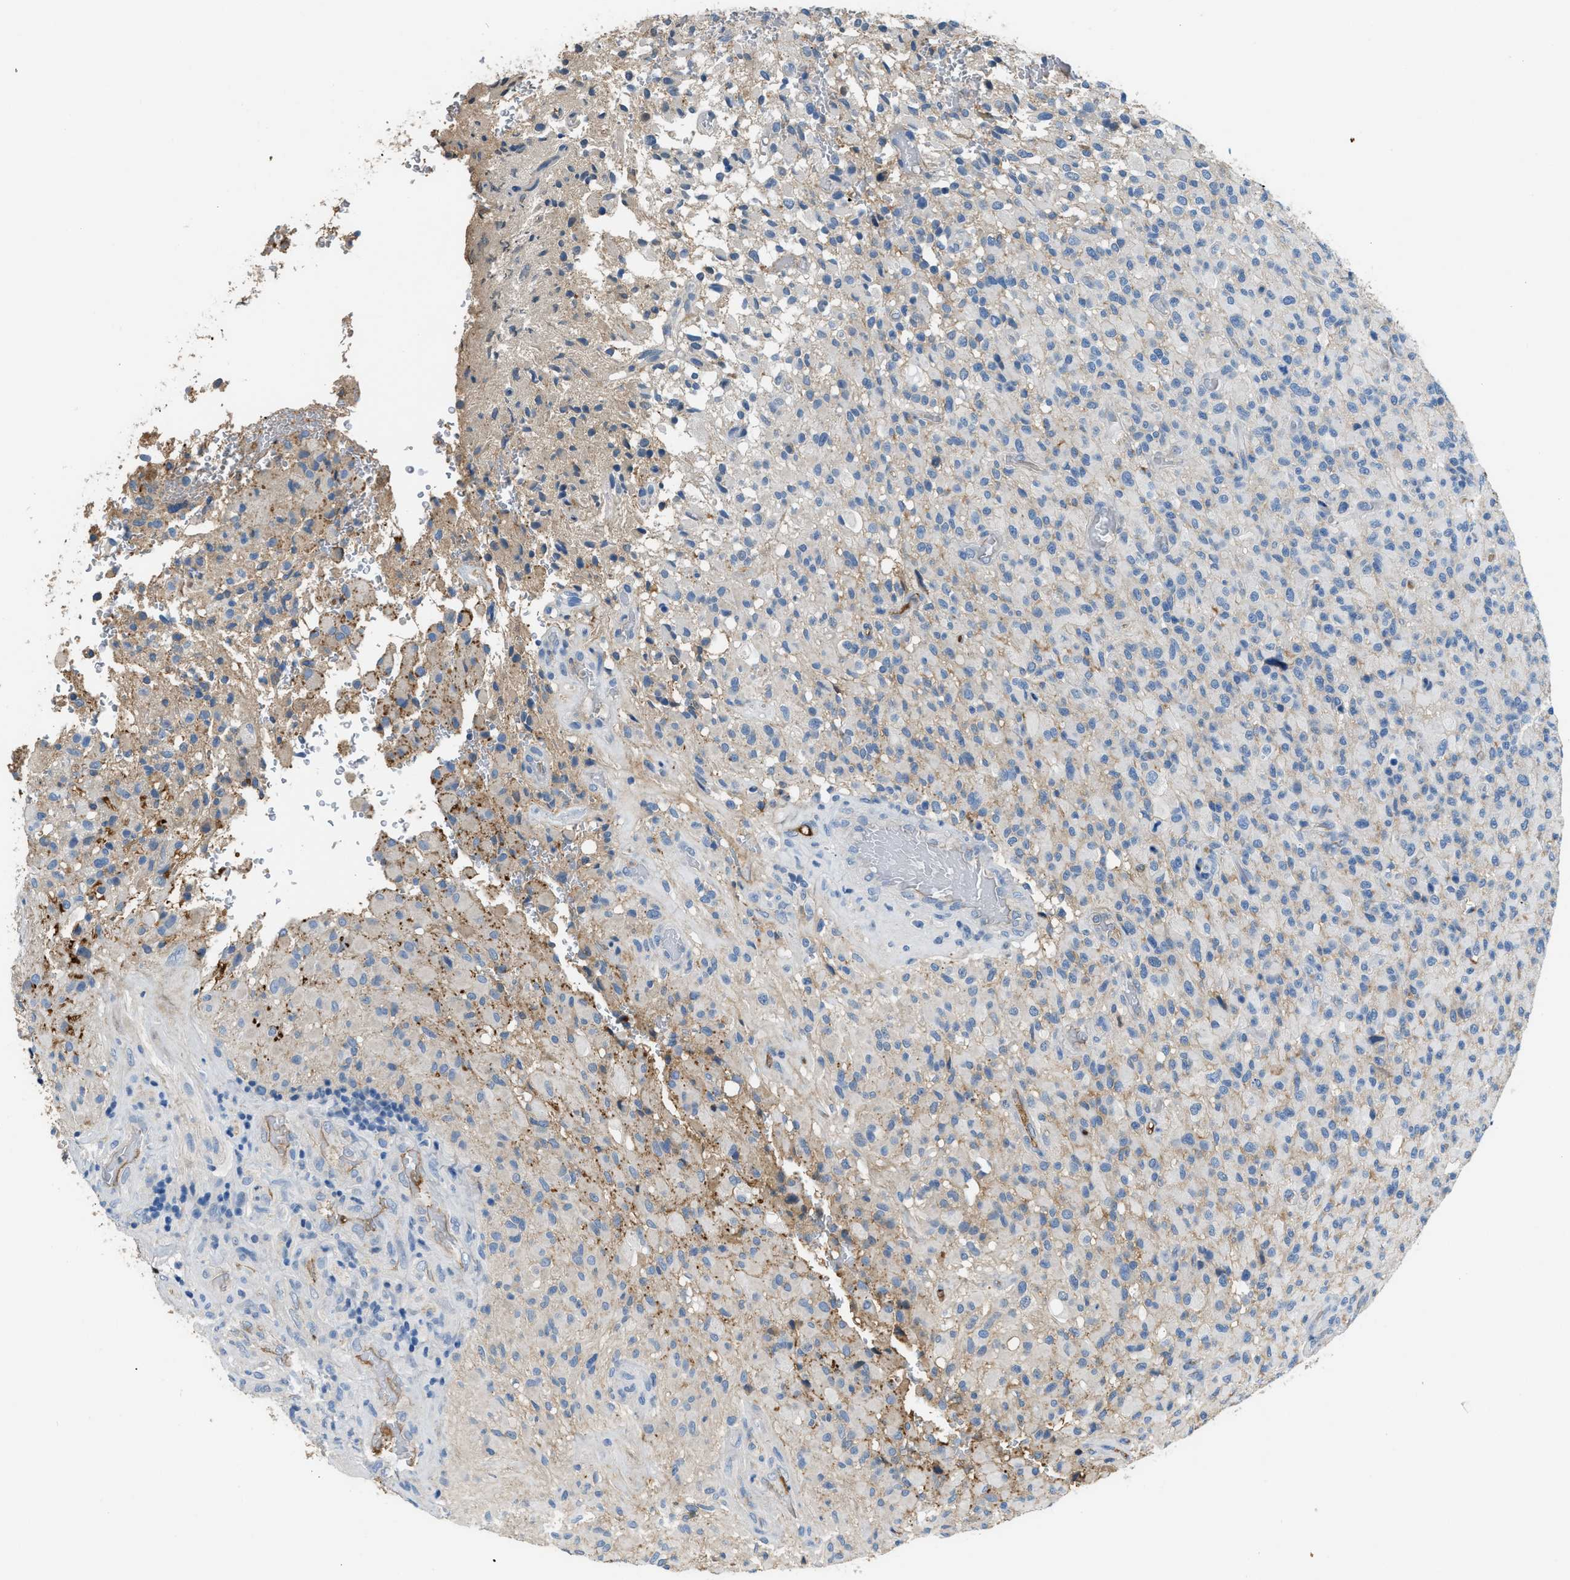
{"staining": {"intensity": "negative", "quantity": "none", "location": "none"}, "tissue": "glioma", "cell_type": "Tumor cells", "image_type": "cancer", "snomed": [{"axis": "morphology", "description": "Glioma, malignant, High grade"}, {"axis": "topography", "description": "Brain"}], "caption": "High power microscopy micrograph of an IHC image of malignant glioma (high-grade), revealing no significant expression in tumor cells.", "gene": "STC1", "patient": {"sex": "male", "age": 71}}